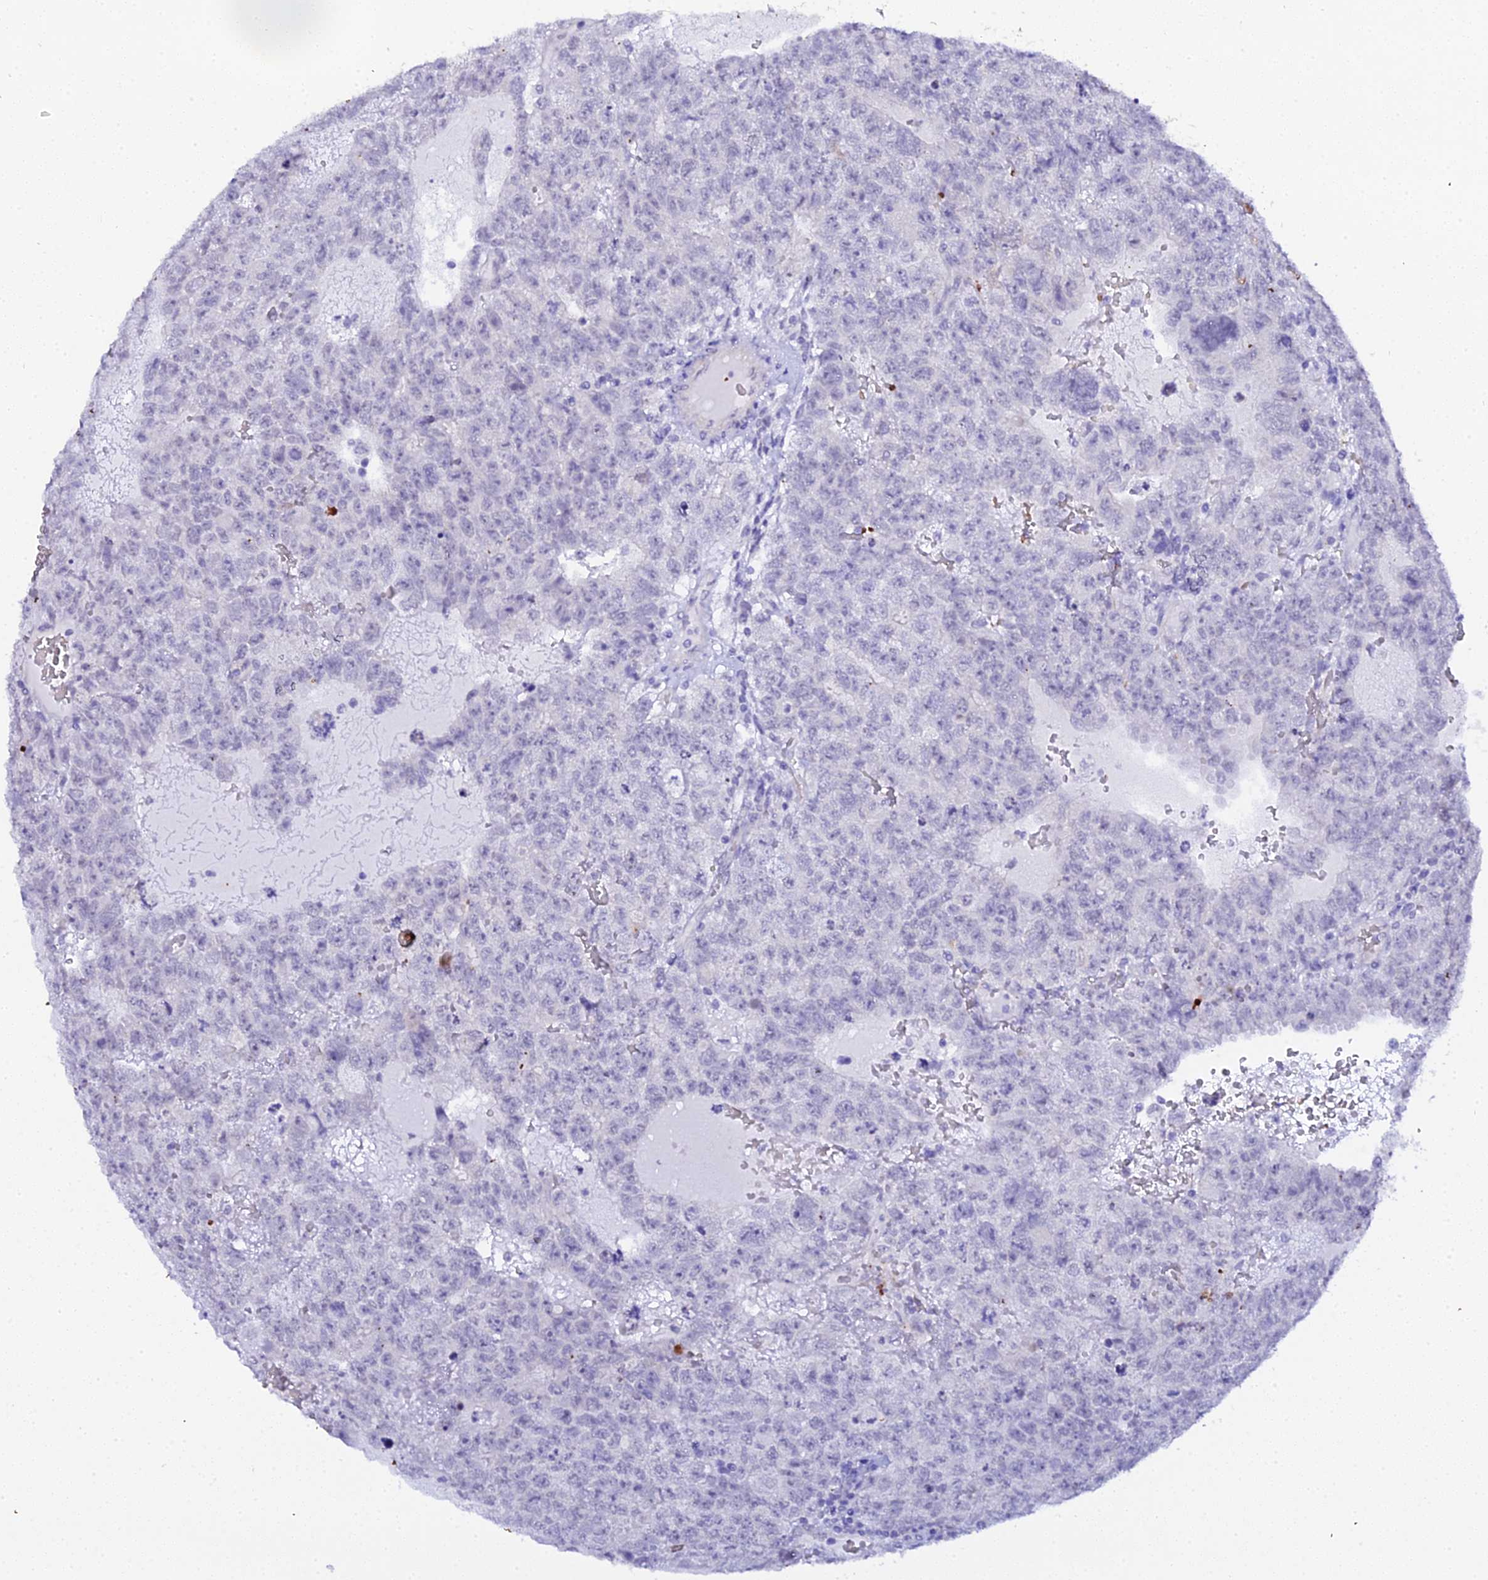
{"staining": {"intensity": "negative", "quantity": "none", "location": "none"}, "tissue": "testis cancer", "cell_type": "Tumor cells", "image_type": "cancer", "snomed": [{"axis": "morphology", "description": "Carcinoma, Embryonal, NOS"}, {"axis": "topography", "description": "Testis"}], "caption": "An image of testis cancer (embryonal carcinoma) stained for a protein demonstrates no brown staining in tumor cells.", "gene": "CFAP45", "patient": {"sex": "male", "age": 26}}